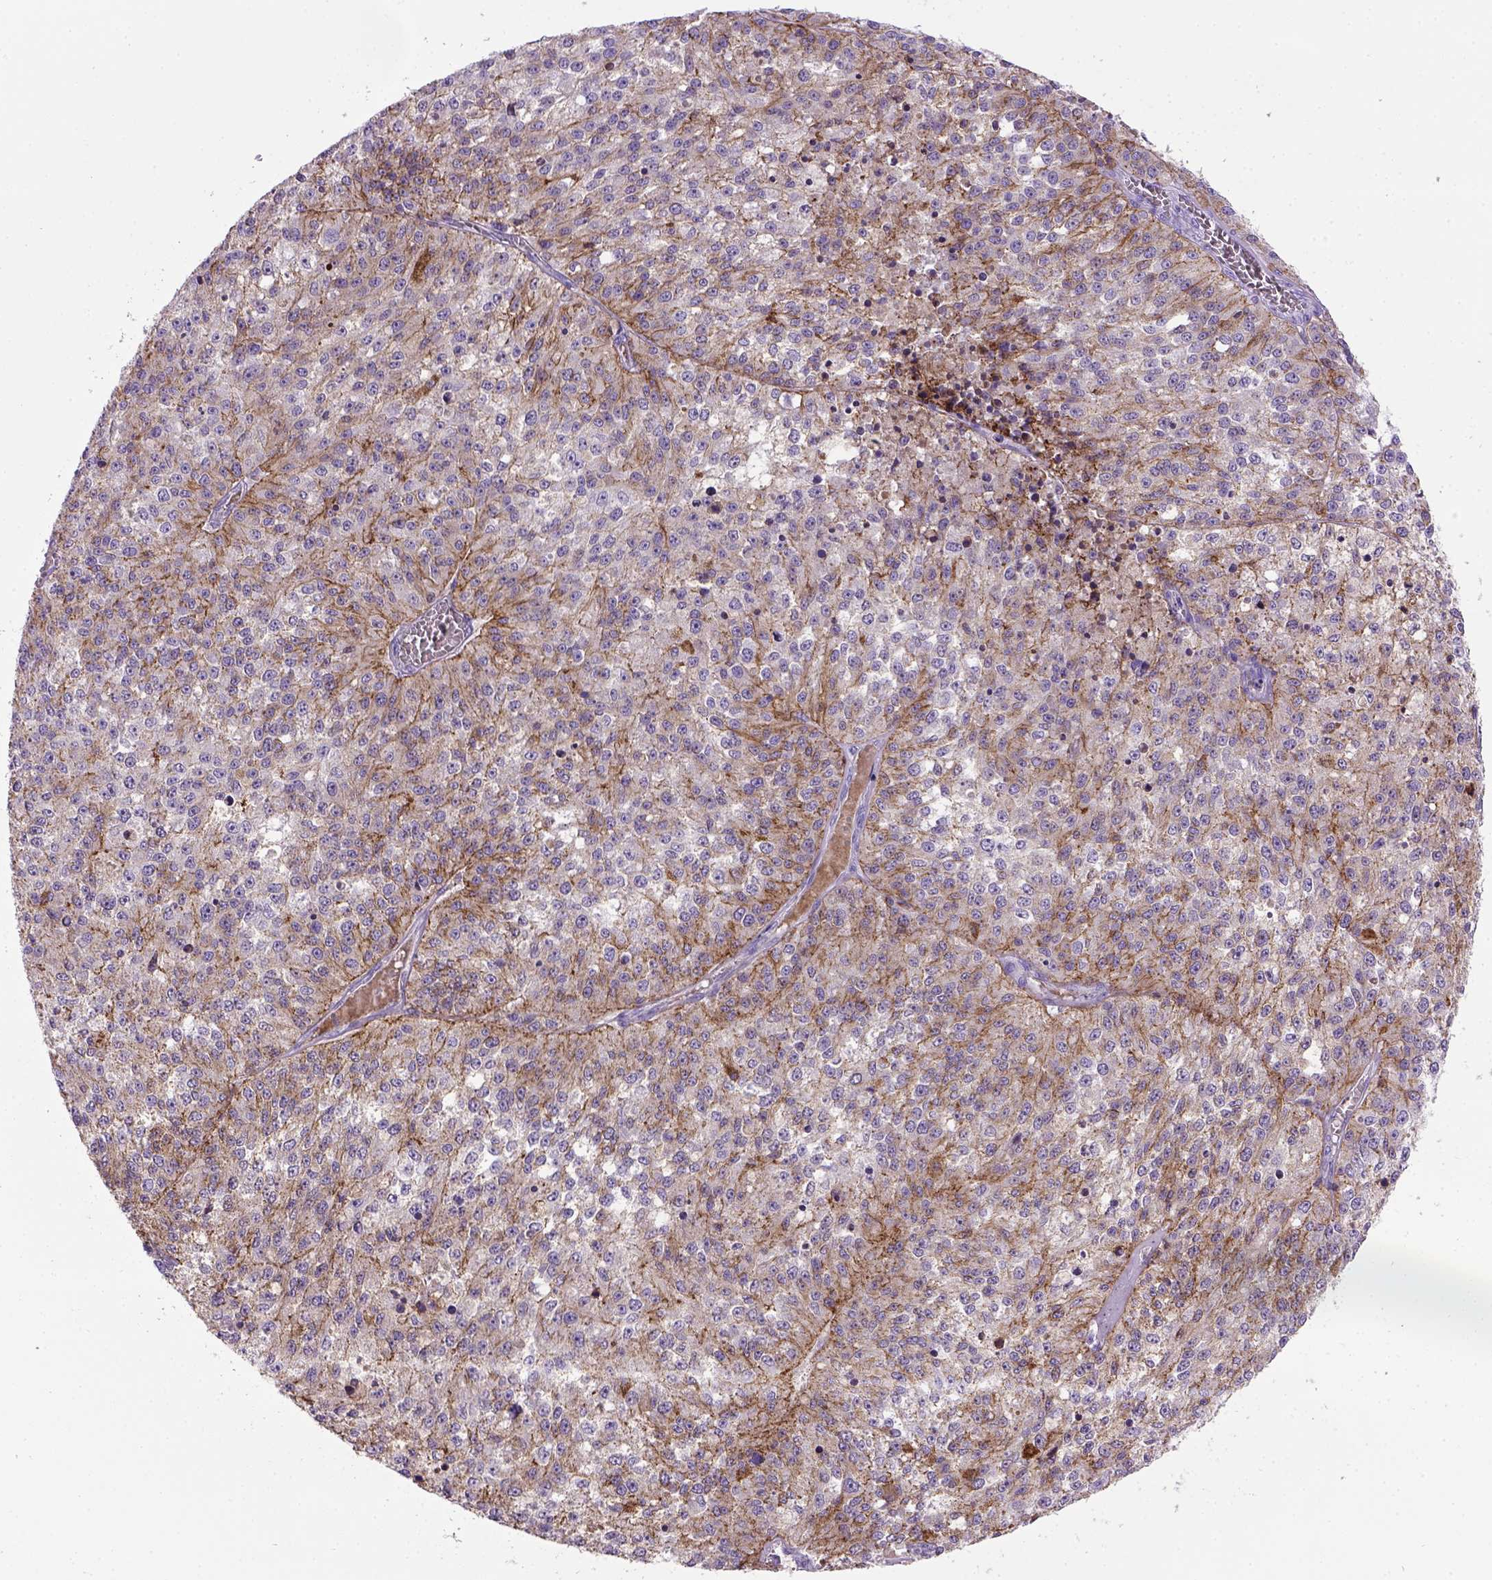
{"staining": {"intensity": "moderate", "quantity": "25%-75%", "location": "cytoplasmic/membranous"}, "tissue": "melanoma", "cell_type": "Tumor cells", "image_type": "cancer", "snomed": [{"axis": "morphology", "description": "Malignant melanoma, Metastatic site"}, {"axis": "topography", "description": "Lymph node"}], "caption": "Human malignant melanoma (metastatic site) stained with a brown dye exhibits moderate cytoplasmic/membranous positive expression in about 25%-75% of tumor cells.", "gene": "CDH1", "patient": {"sex": "female", "age": 64}}